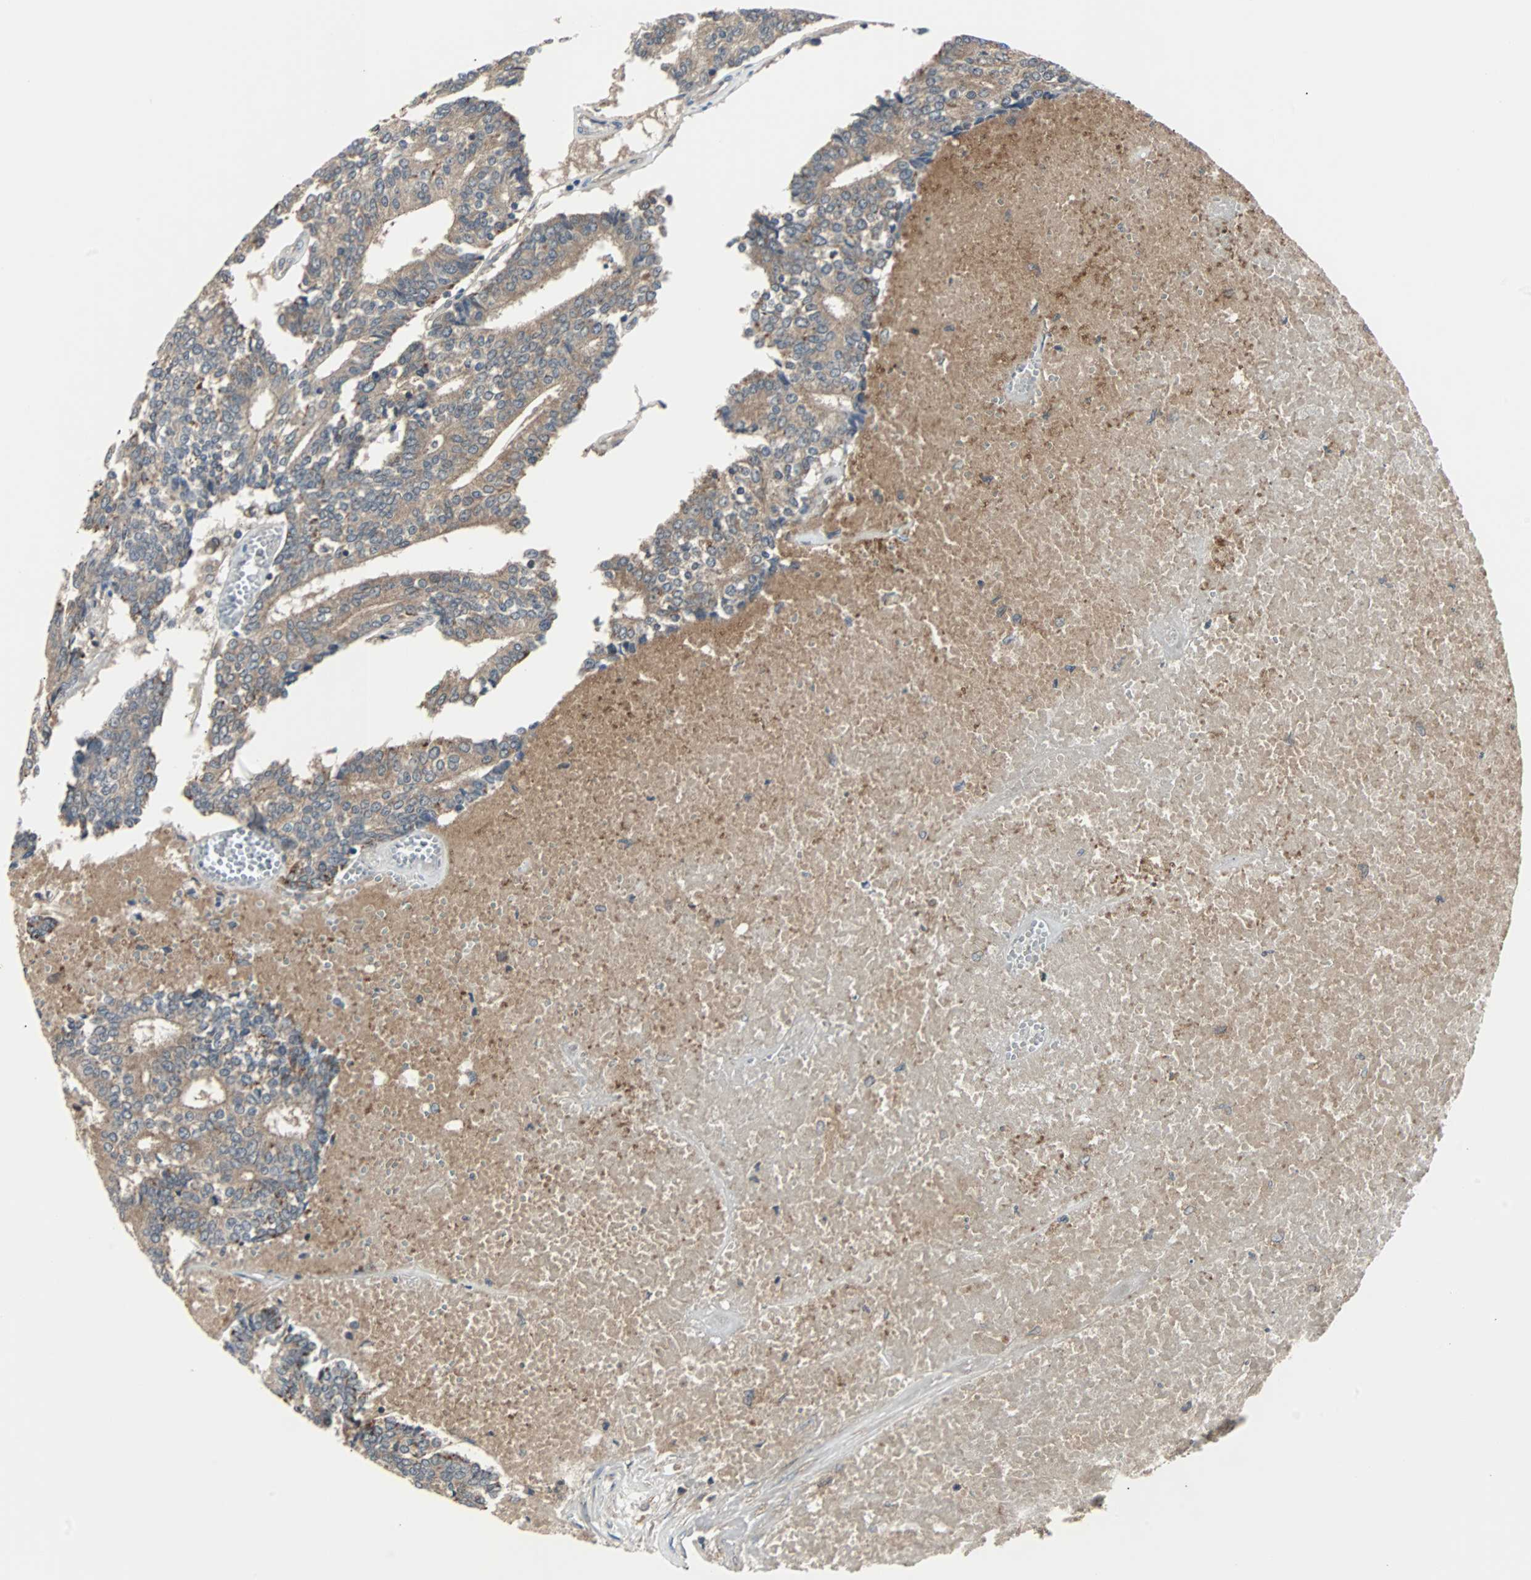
{"staining": {"intensity": "weak", "quantity": ">75%", "location": "cytoplasmic/membranous"}, "tissue": "prostate cancer", "cell_type": "Tumor cells", "image_type": "cancer", "snomed": [{"axis": "morphology", "description": "Adenocarcinoma, High grade"}, {"axis": "topography", "description": "Prostate"}], "caption": "Weak cytoplasmic/membranous expression for a protein is identified in approximately >75% of tumor cells of prostate high-grade adenocarcinoma using immunohistochemistry (IHC).", "gene": "ARF1", "patient": {"sex": "male", "age": 55}}